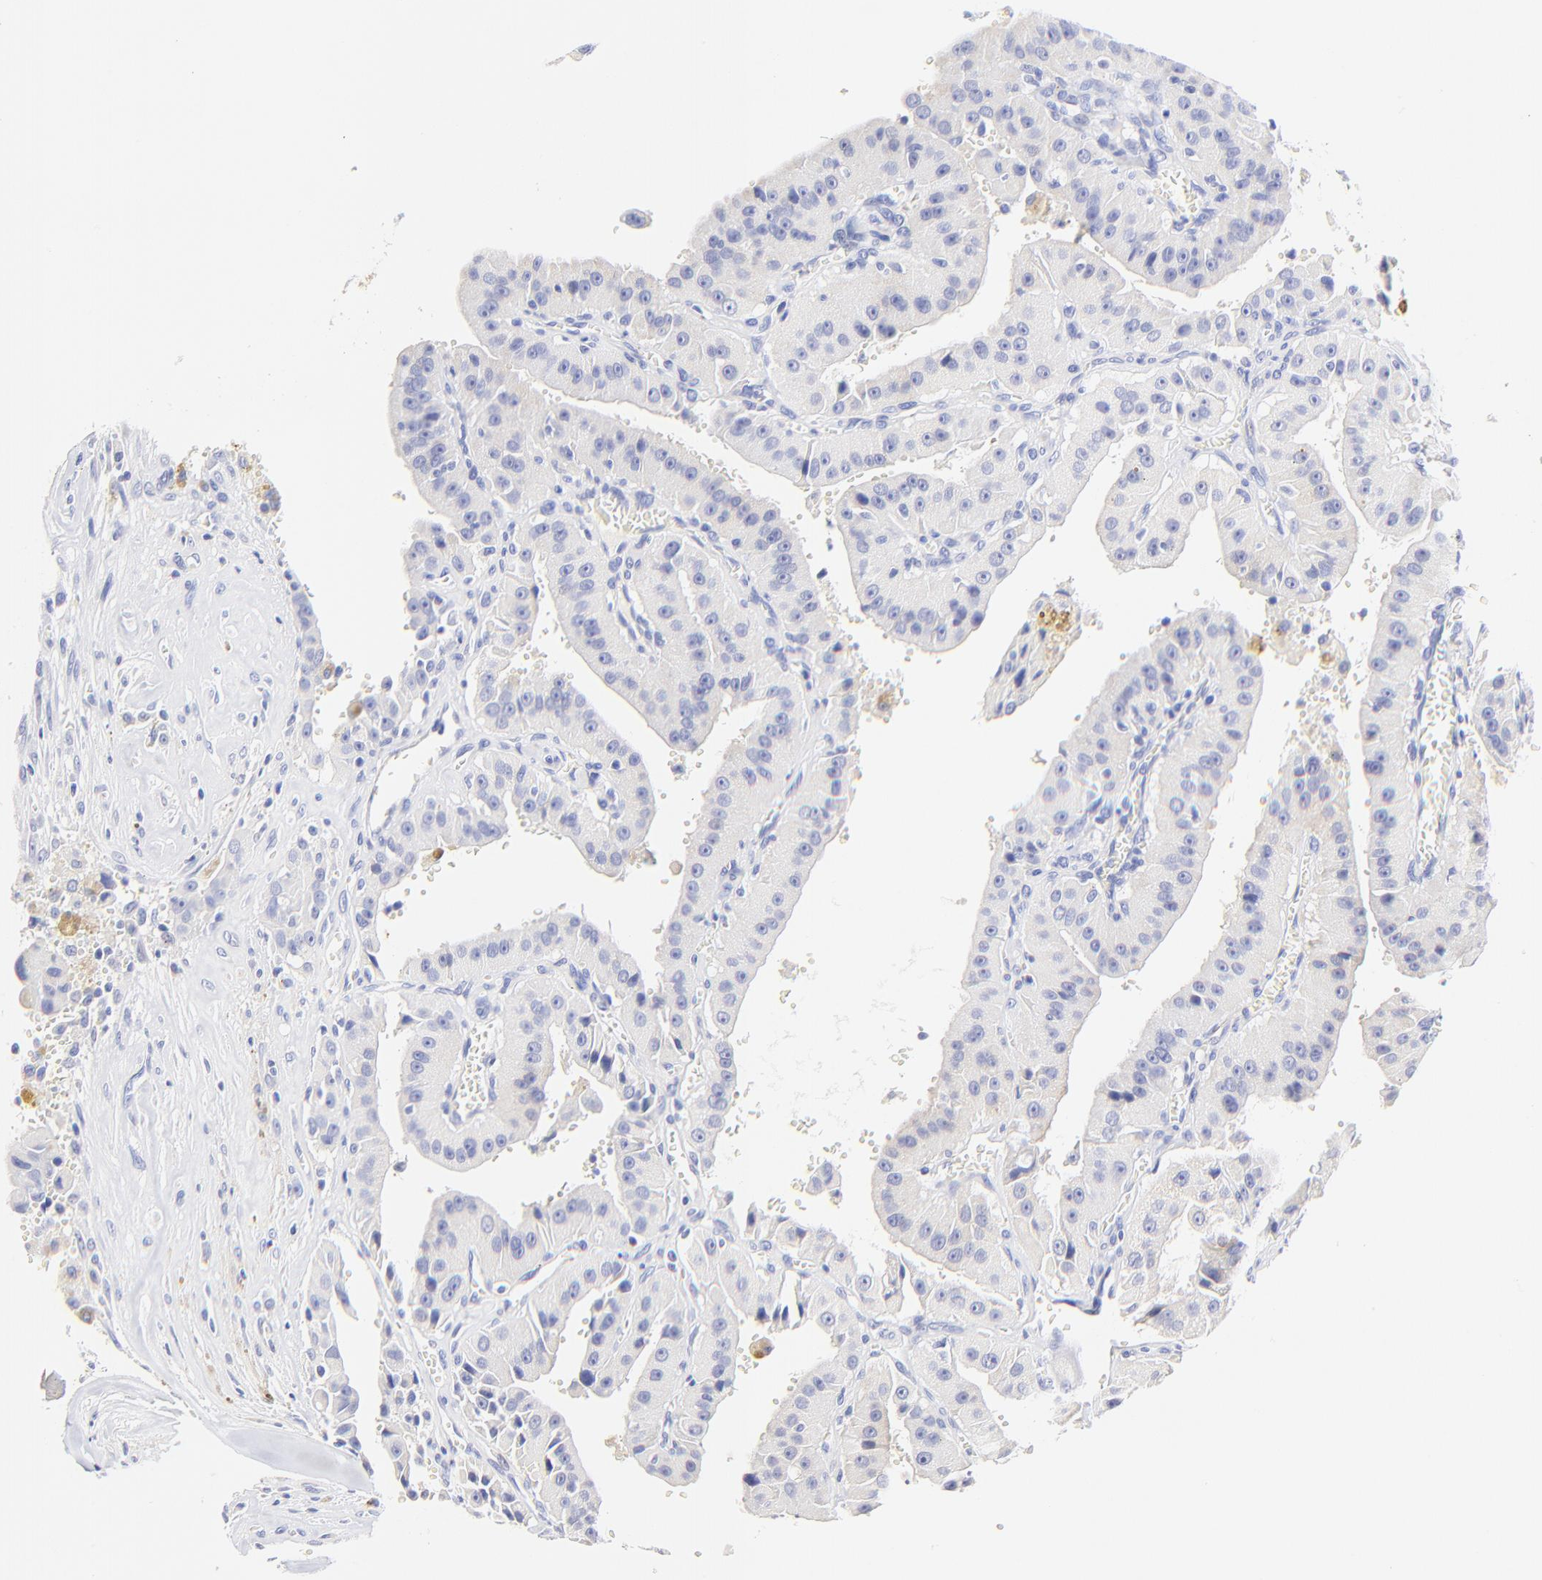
{"staining": {"intensity": "weak", "quantity": "<25%", "location": "cytoplasmic/membranous"}, "tissue": "thyroid cancer", "cell_type": "Tumor cells", "image_type": "cancer", "snomed": [{"axis": "morphology", "description": "Carcinoma, NOS"}, {"axis": "topography", "description": "Thyroid gland"}], "caption": "Histopathology image shows no protein expression in tumor cells of carcinoma (thyroid) tissue.", "gene": "RAB3A", "patient": {"sex": "male", "age": 76}}